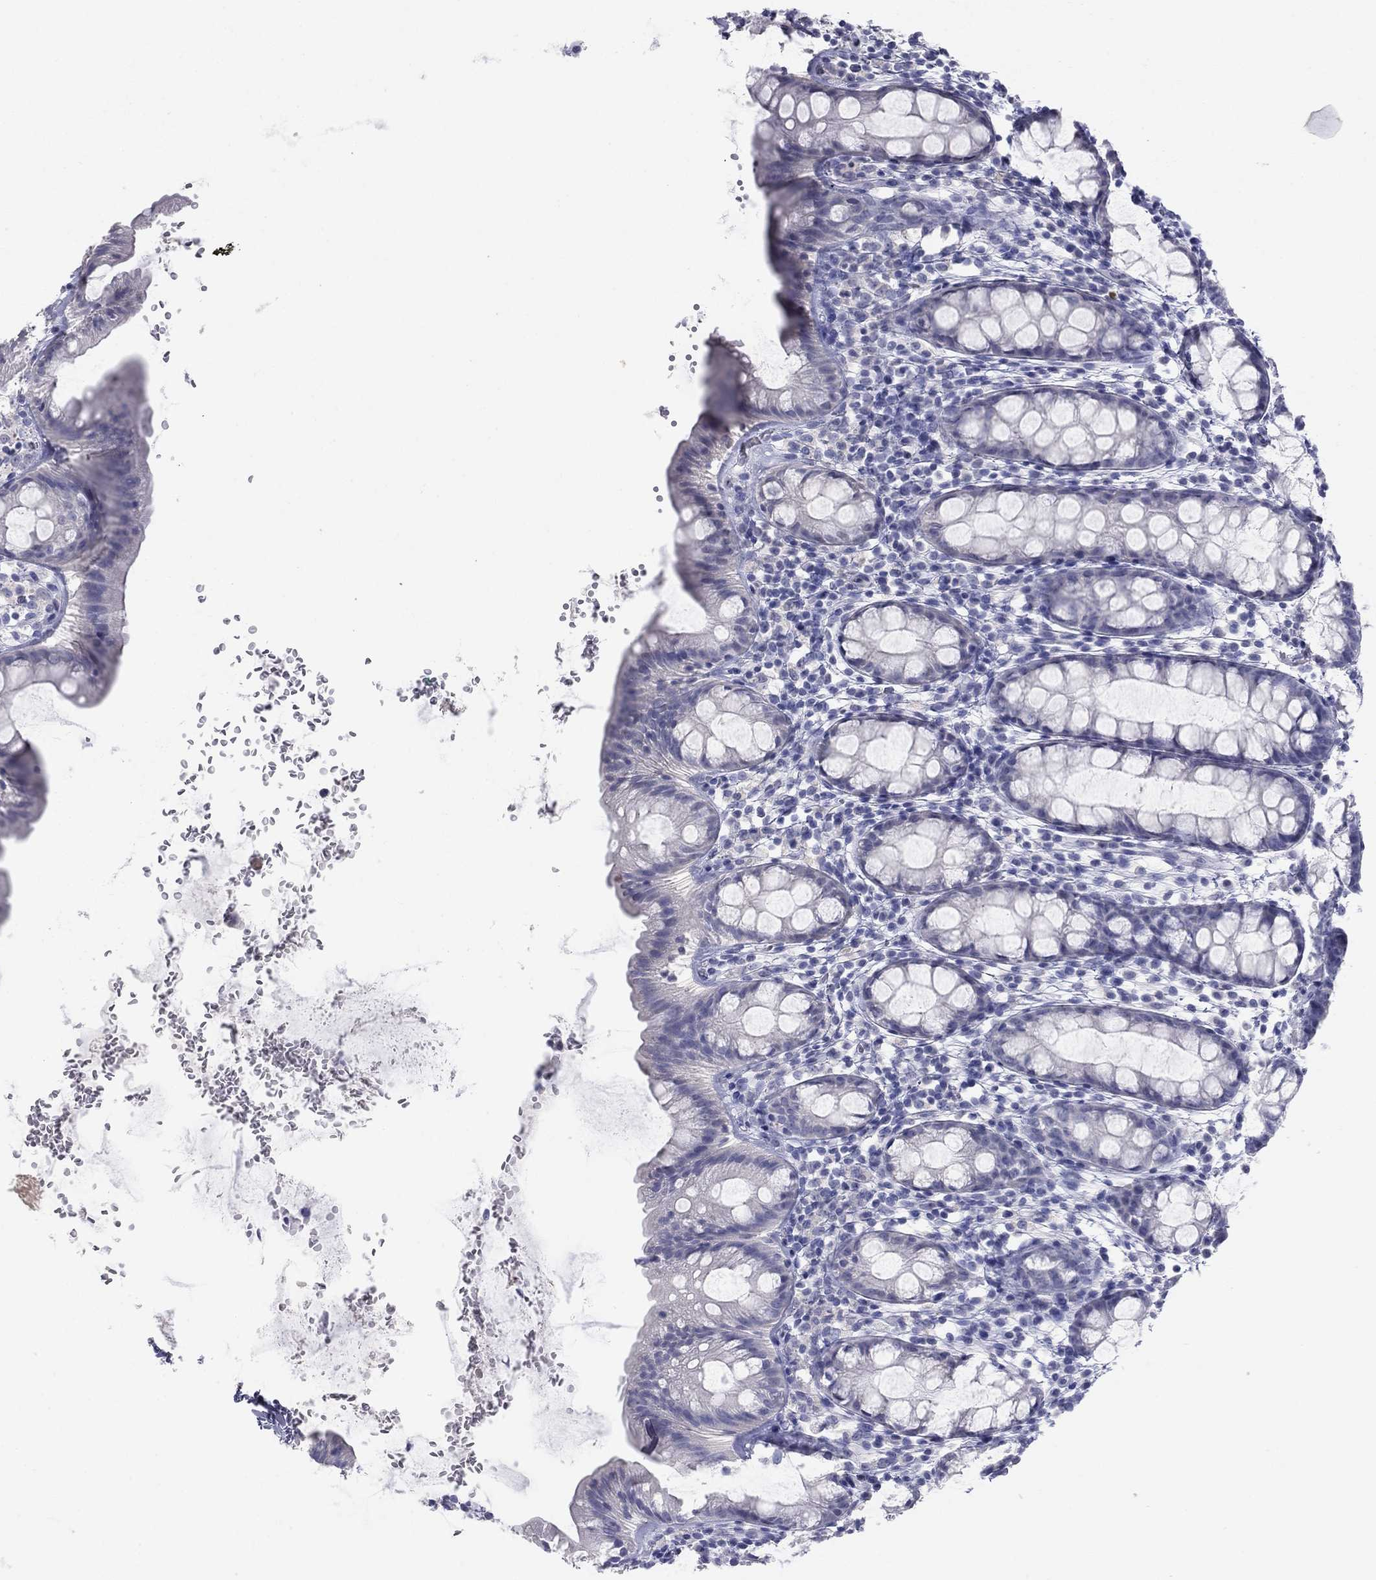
{"staining": {"intensity": "negative", "quantity": "none", "location": "none"}, "tissue": "rectum", "cell_type": "Glandular cells", "image_type": "normal", "snomed": [{"axis": "morphology", "description": "Normal tissue, NOS"}, {"axis": "topography", "description": "Rectum"}], "caption": "This is an IHC histopathology image of benign human rectum. There is no expression in glandular cells.", "gene": "KRT75", "patient": {"sex": "male", "age": 57}}